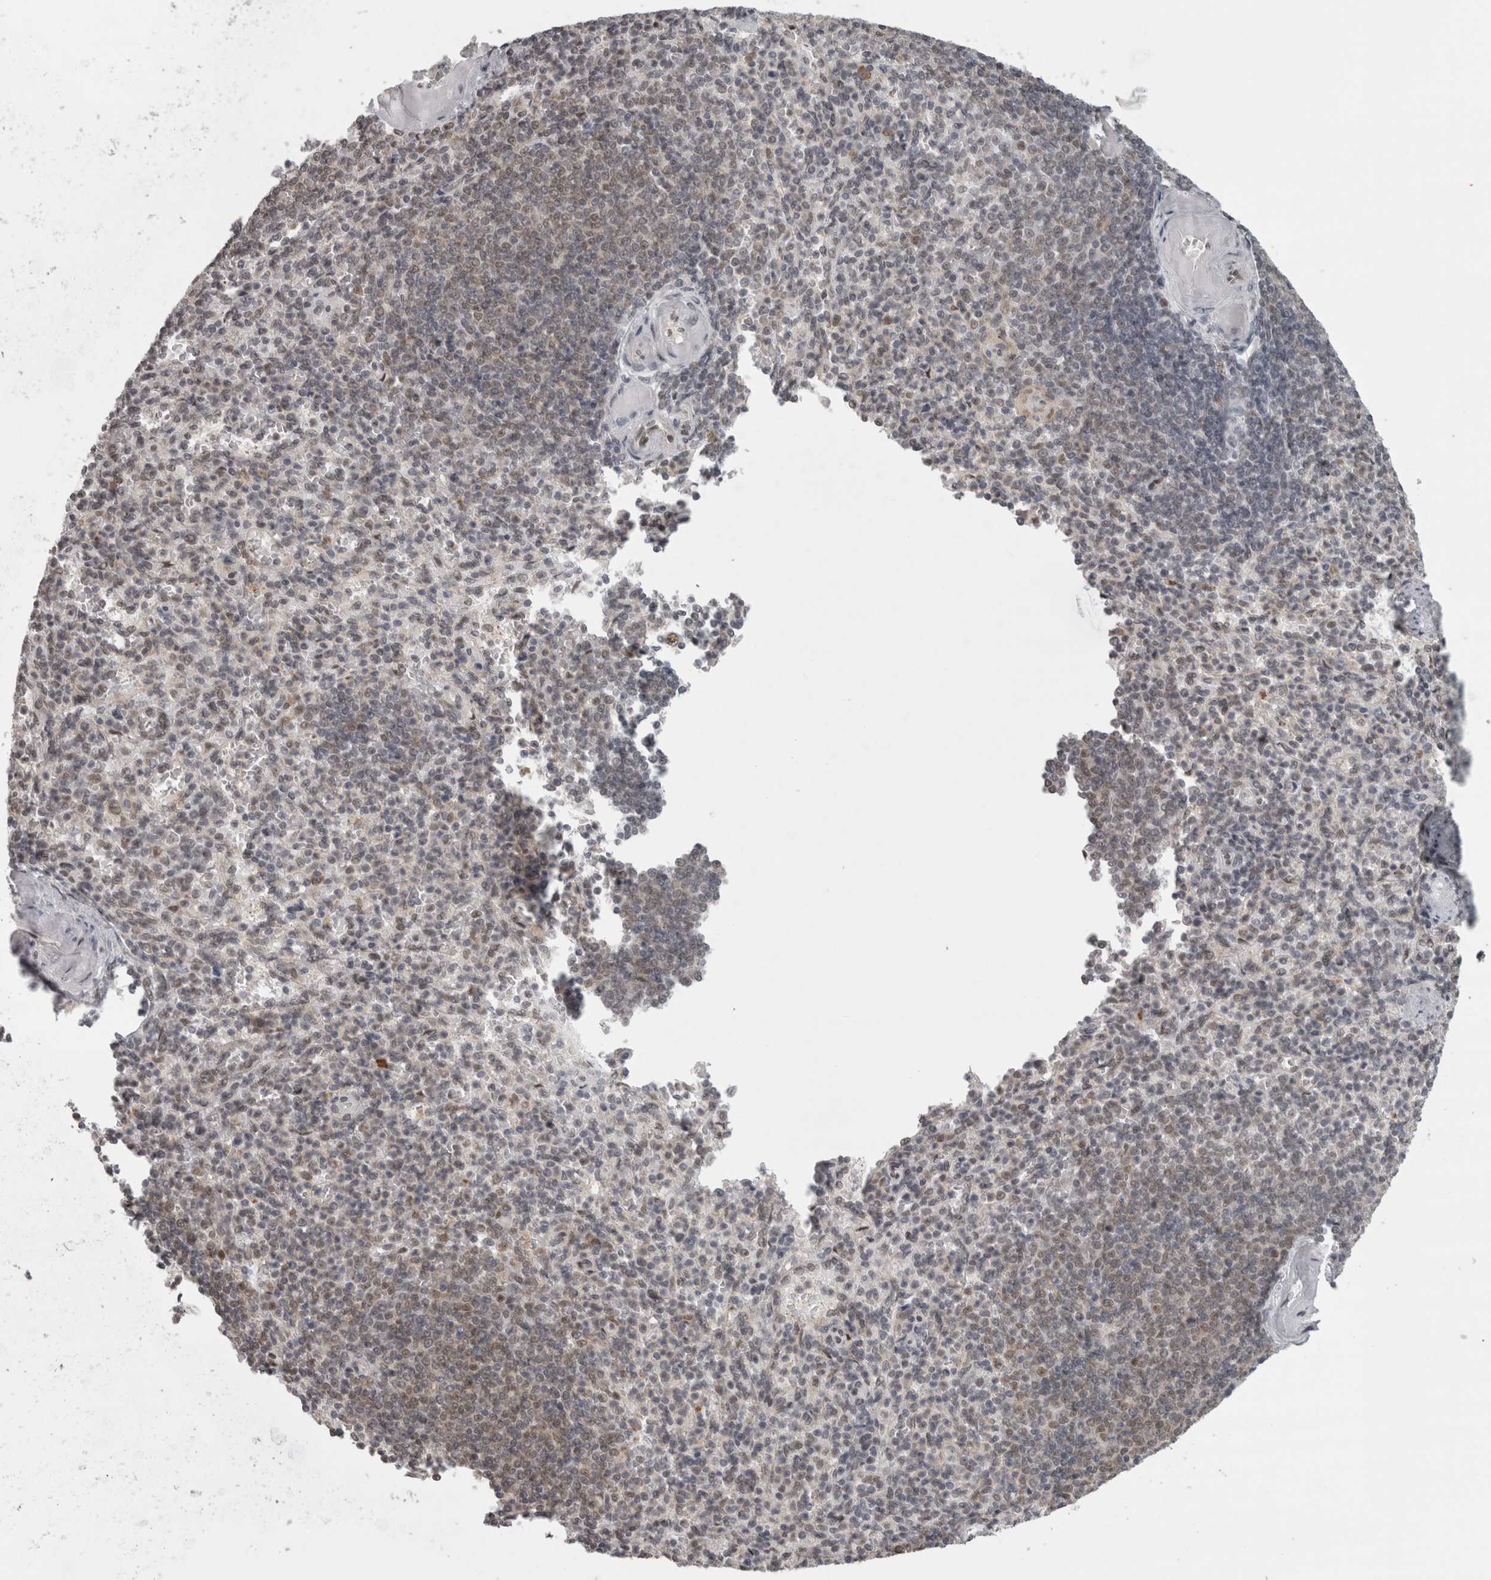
{"staining": {"intensity": "negative", "quantity": "none", "location": "none"}, "tissue": "spleen", "cell_type": "Cells in red pulp", "image_type": "normal", "snomed": [{"axis": "morphology", "description": "Normal tissue, NOS"}, {"axis": "topography", "description": "Spleen"}], "caption": "This is a histopathology image of immunohistochemistry staining of unremarkable spleen, which shows no staining in cells in red pulp. (DAB immunohistochemistry (IHC) with hematoxylin counter stain).", "gene": "MICU3", "patient": {"sex": "female", "age": 74}}